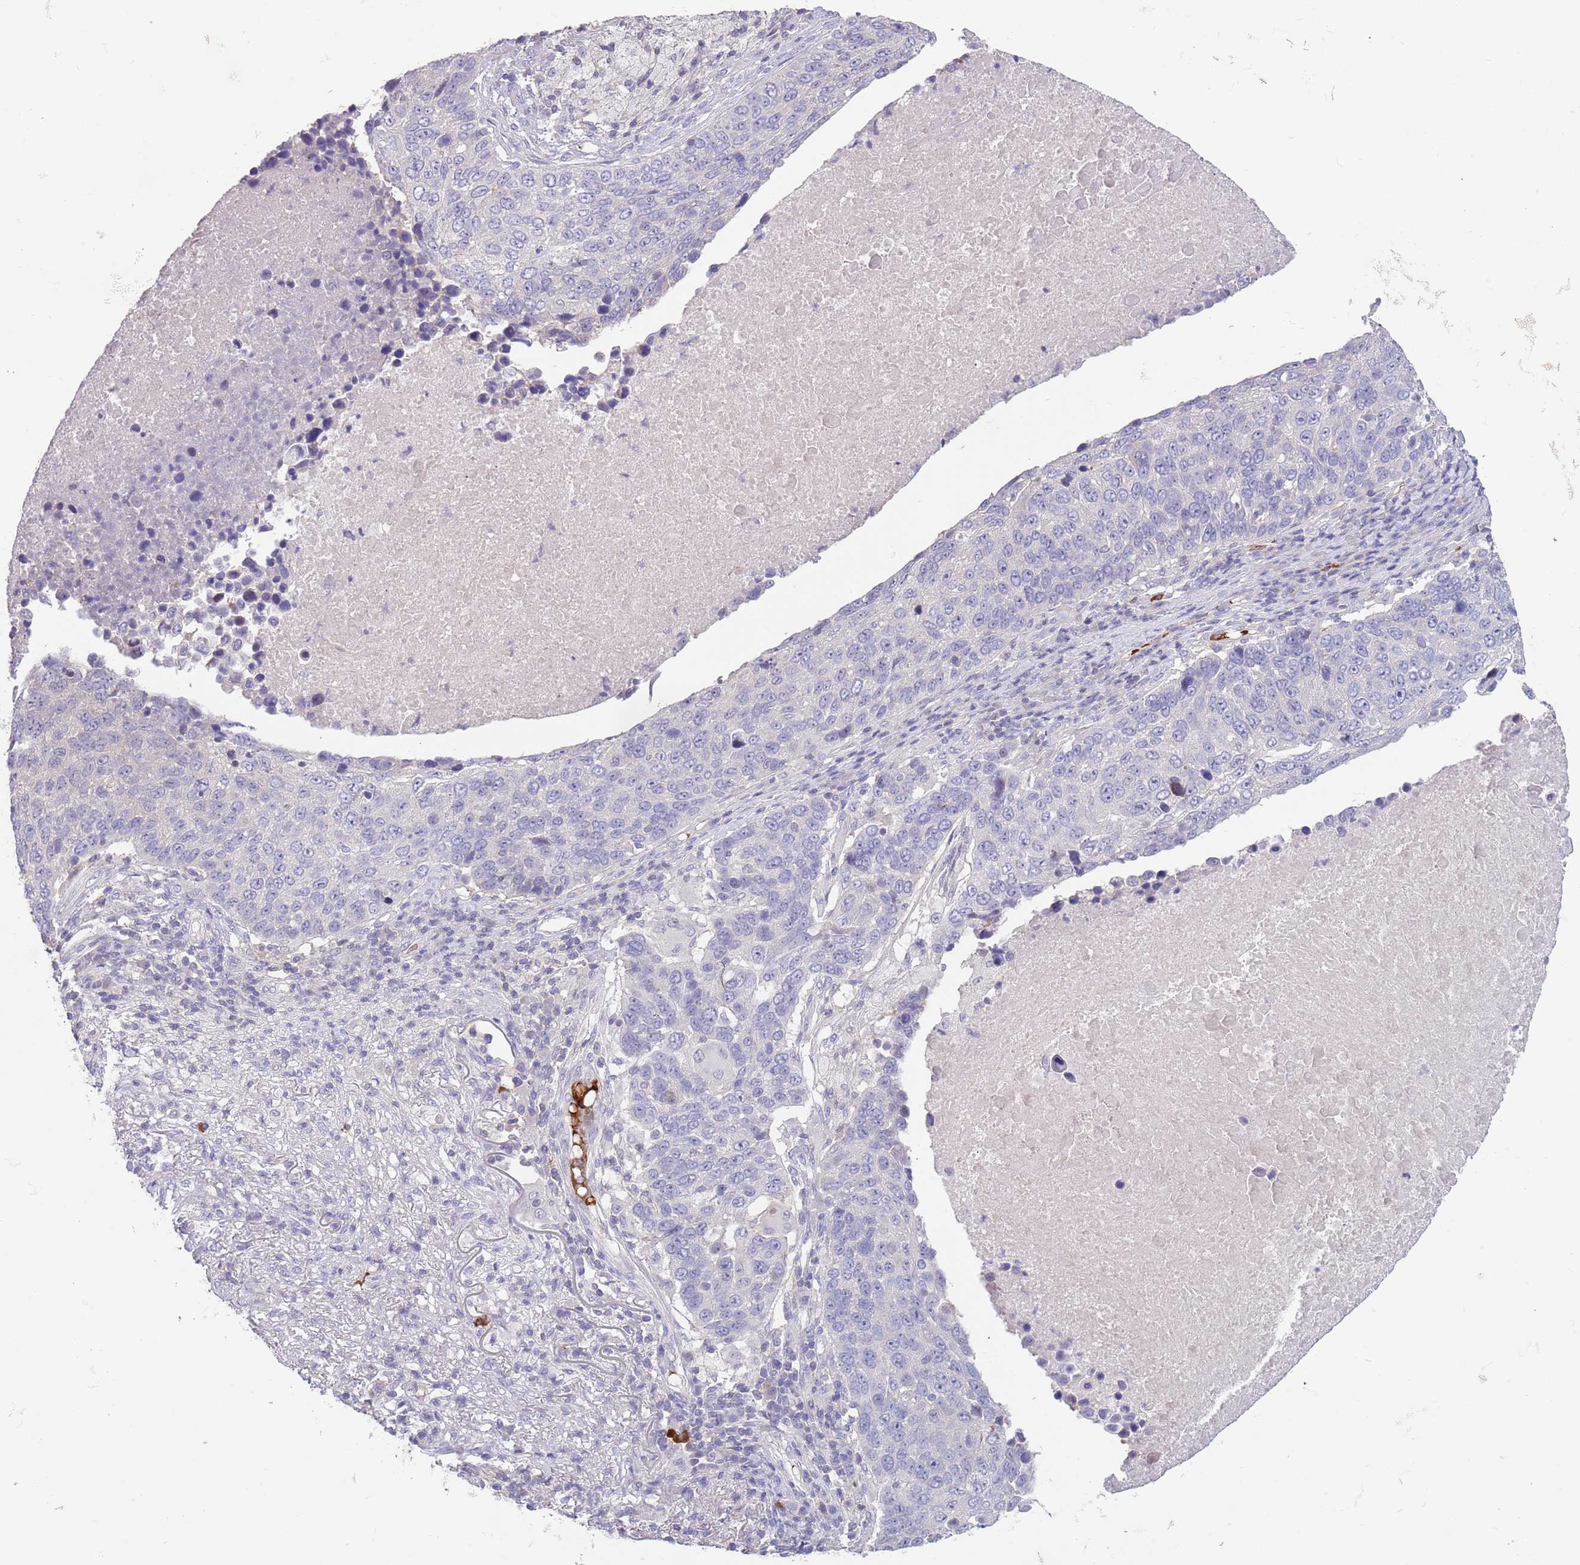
{"staining": {"intensity": "negative", "quantity": "none", "location": "none"}, "tissue": "lung cancer", "cell_type": "Tumor cells", "image_type": "cancer", "snomed": [{"axis": "morphology", "description": "Normal tissue, NOS"}, {"axis": "morphology", "description": "Squamous cell carcinoma, NOS"}, {"axis": "topography", "description": "Lymph node"}, {"axis": "topography", "description": "Lung"}], "caption": "High power microscopy photomicrograph of an immunohistochemistry (IHC) micrograph of lung cancer (squamous cell carcinoma), revealing no significant staining in tumor cells.", "gene": "ZNF14", "patient": {"sex": "male", "age": 66}}